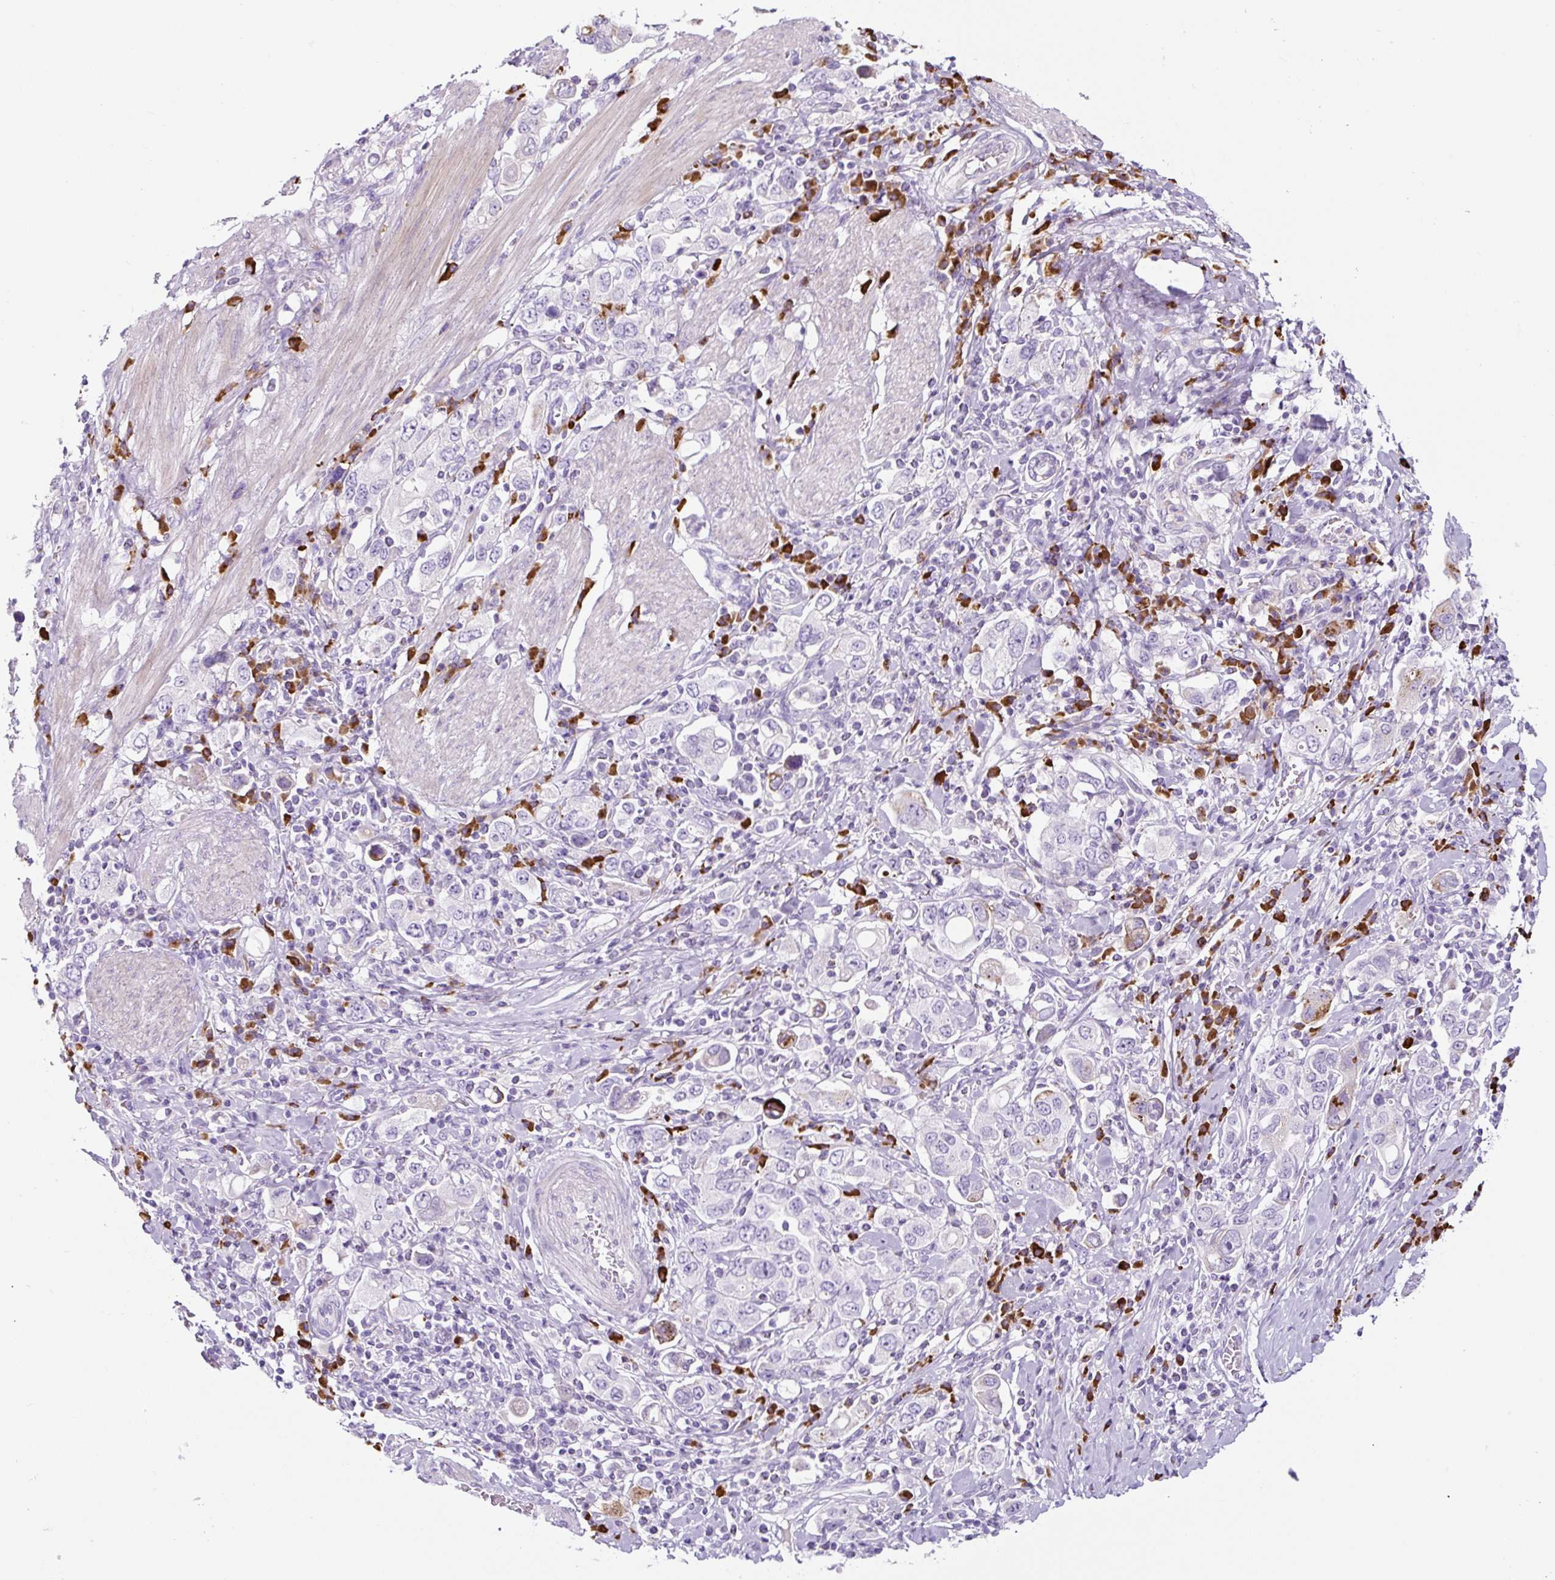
{"staining": {"intensity": "negative", "quantity": "none", "location": "none"}, "tissue": "stomach cancer", "cell_type": "Tumor cells", "image_type": "cancer", "snomed": [{"axis": "morphology", "description": "Adenocarcinoma, NOS"}, {"axis": "topography", "description": "Stomach, upper"}], "caption": "Immunohistochemical staining of human adenocarcinoma (stomach) reveals no significant staining in tumor cells.", "gene": "RNF212B", "patient": {"sex": "male", "age": 62}}